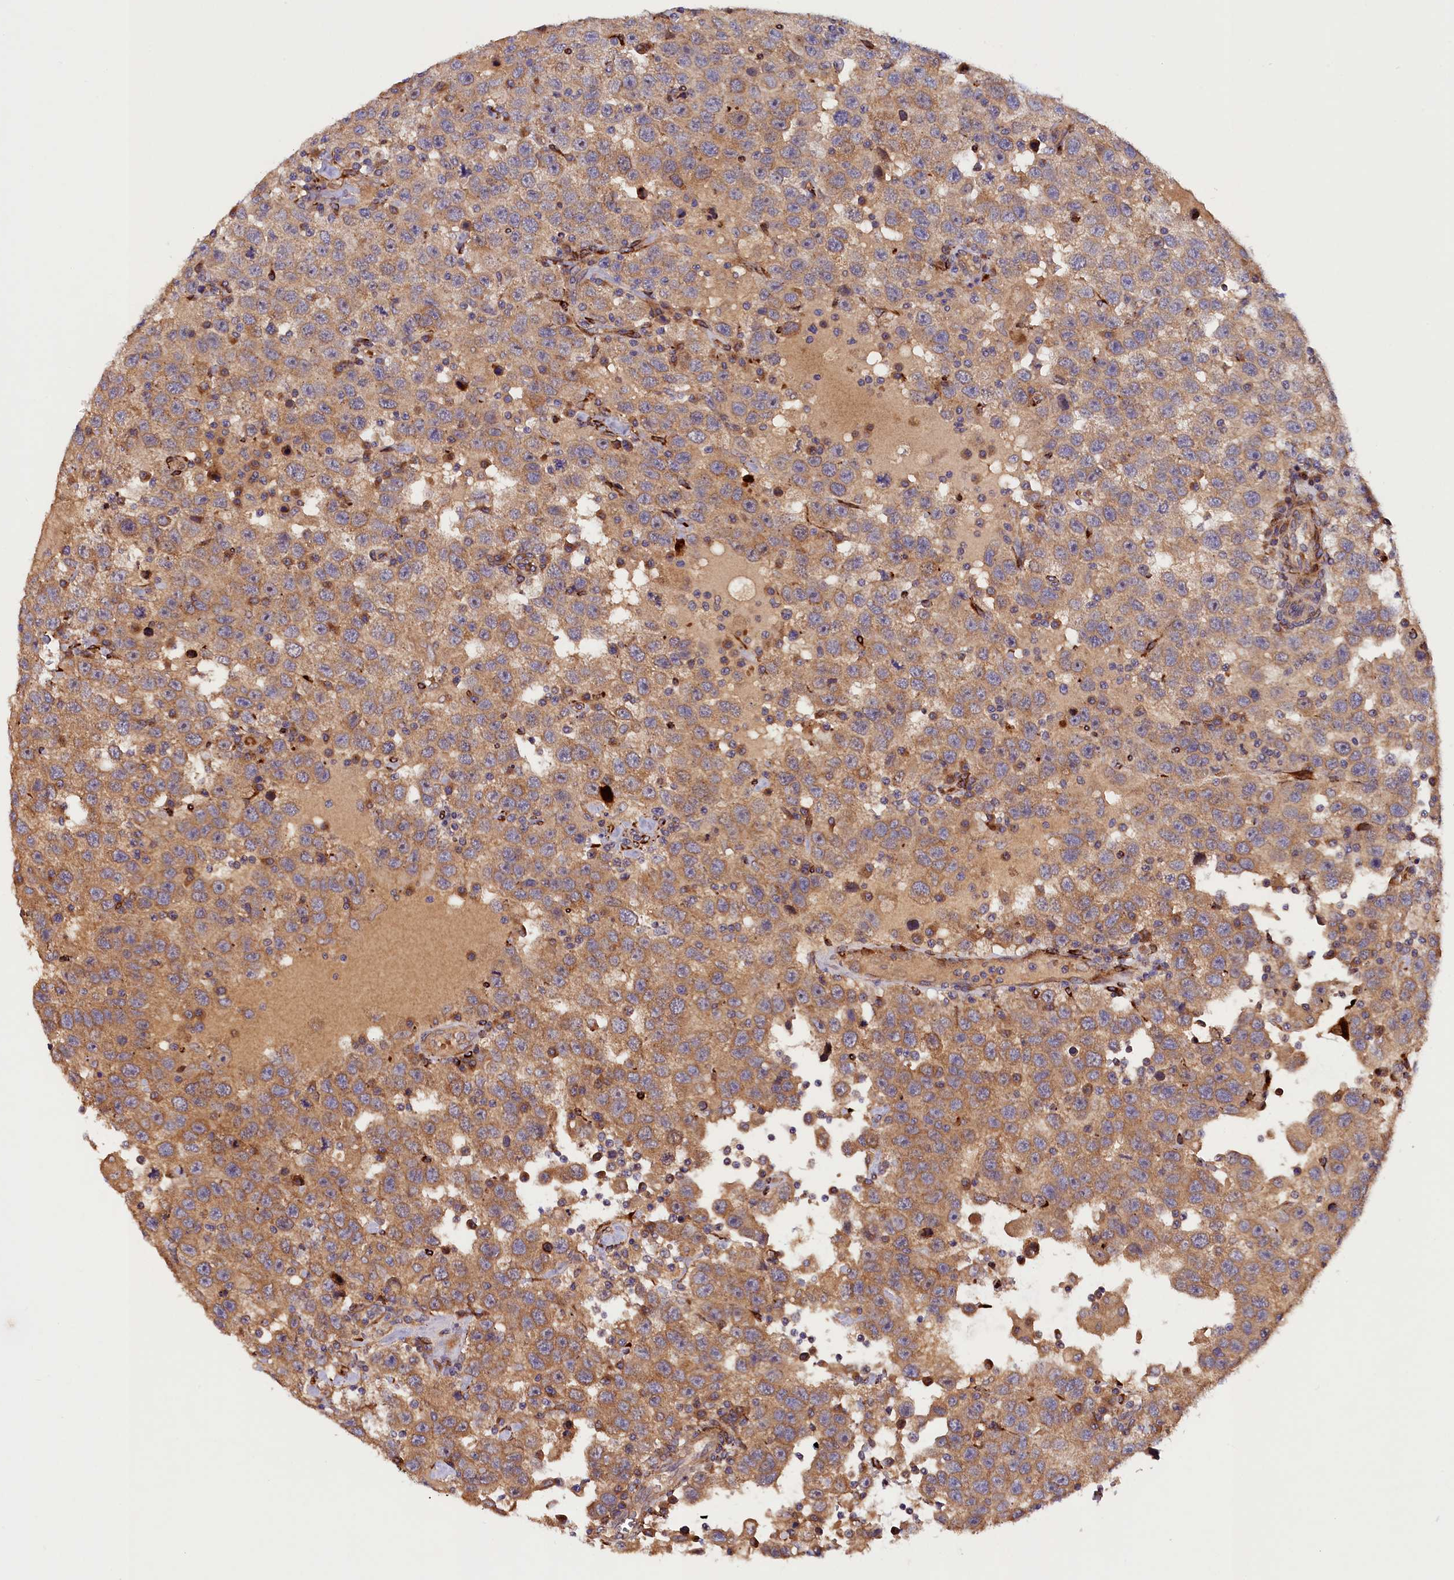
{"staining": {"intensity": "moderate", "quantity": ">75%", "location": "cytoplasmic/membranous"}, "tissue": "testis cancer", "cell_type": "Tumor cells", "image_type": "cancer", "snomed": [{"axis": "morphology", "description": "Seminoma, NOS"}, {"axis": "topography", "description": "Testis"}], "caption": "Immunohistochemical staining of seminoma (testis) reveals moderate cytoplasmic/membranous protein positivity in about >75% of tumor cells.", "gene": "ARRDC4", "patient": {"sex": "male", "age": 41}}